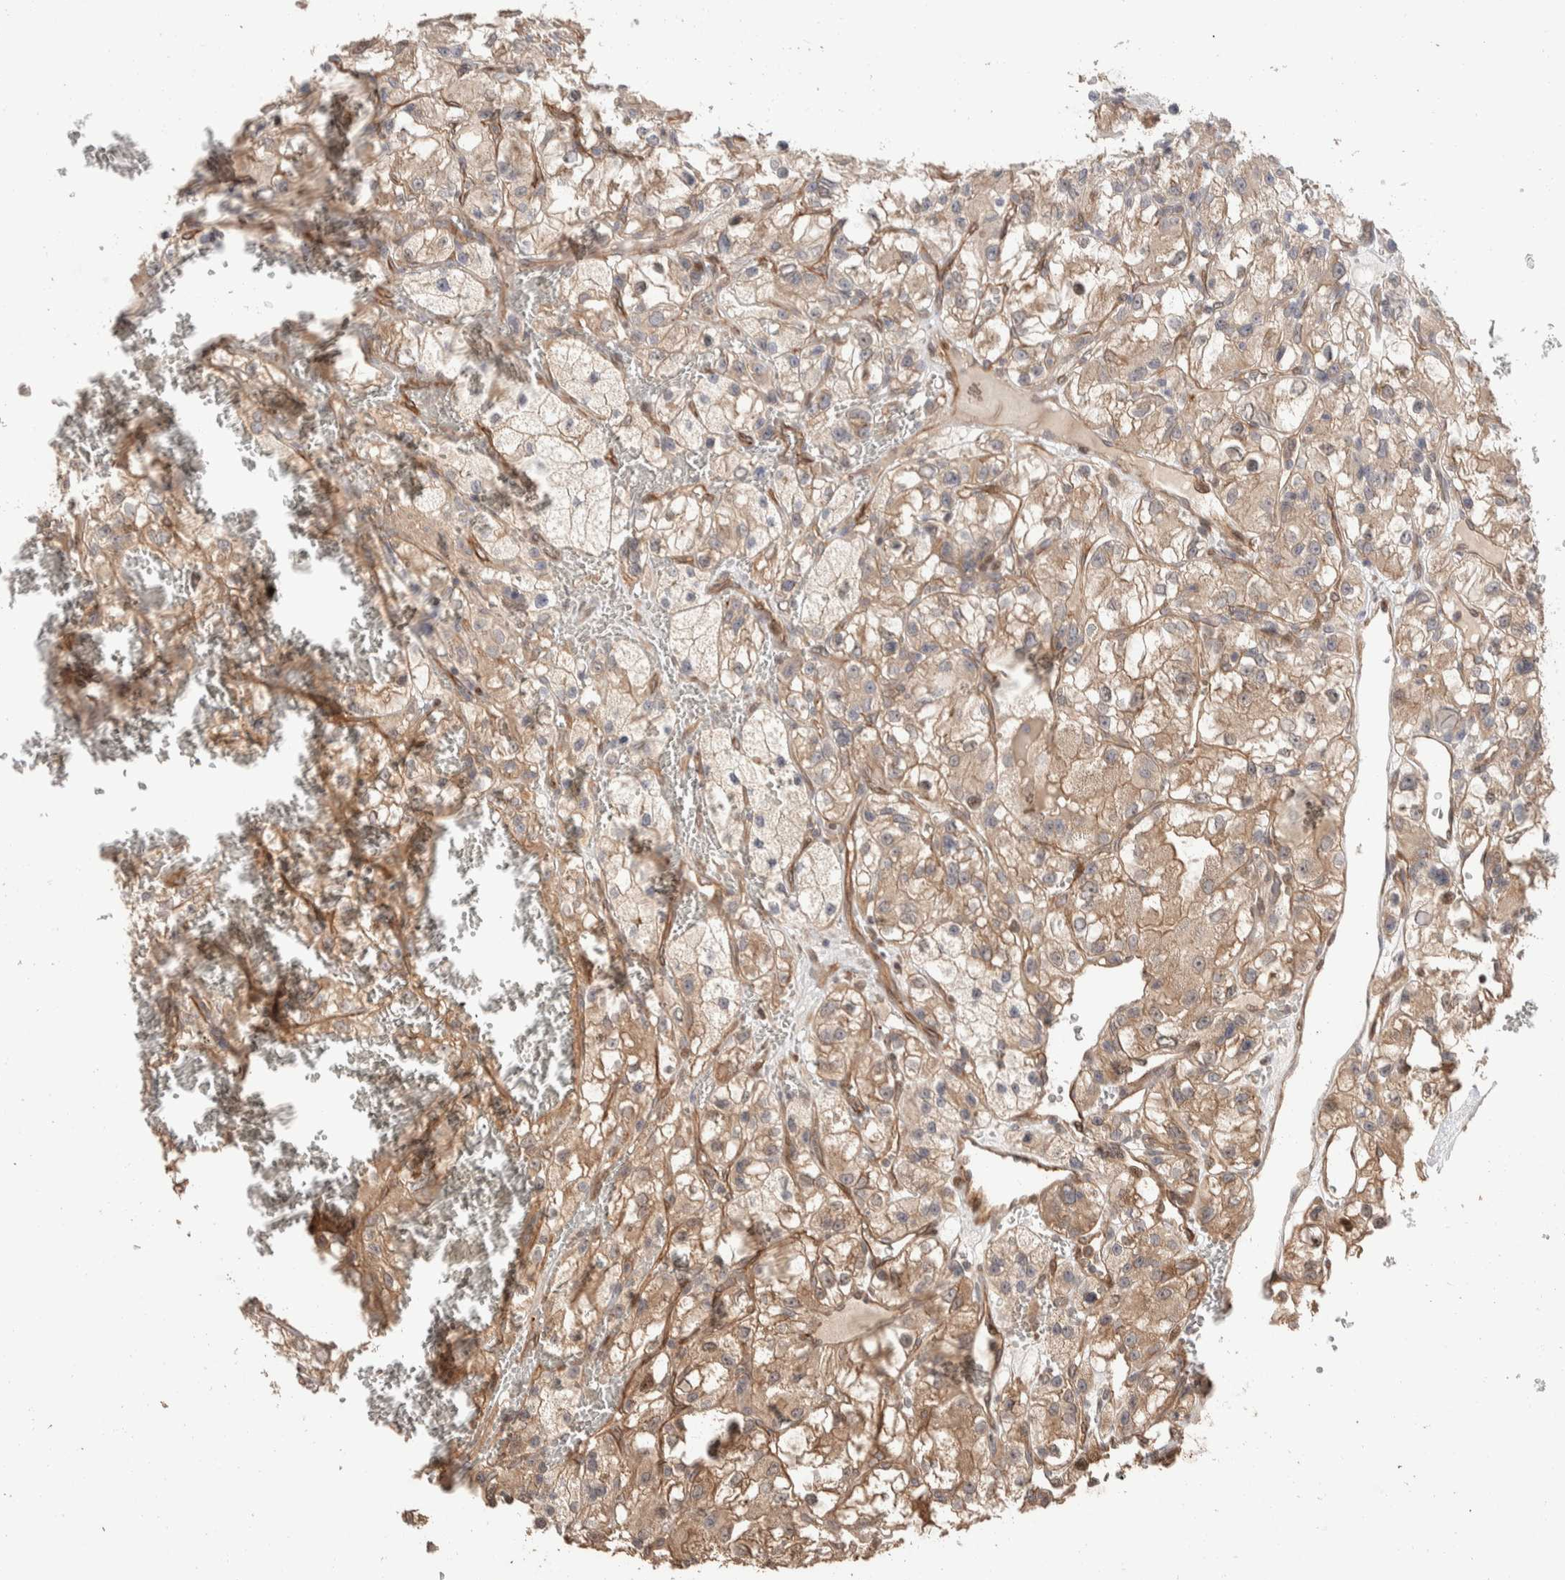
{"staining": {"intensity": "weak", "quantity": ">75%", "location": "cytoplasmic/membranous"}, "tissue": "renal cancer", "cell_type": "Tumor cells", "image_type": "cancer", "snomed": [{"axis": "morphology", "description": "Adenocarcinoma, NOS"}, {"axis": "topography", "description": "Kidney"}], "caption": "Immunohistochemical staining of renal adenocarcinoma exhibits low levels of weak cytoplasmic/membranous protein positivity in about >75% of tumor cells. (brown staining indicates protein expression, while blue staining denotes nuclei).", "gene": "ERC1", "patient": {"sex": "female", "age": 57}}